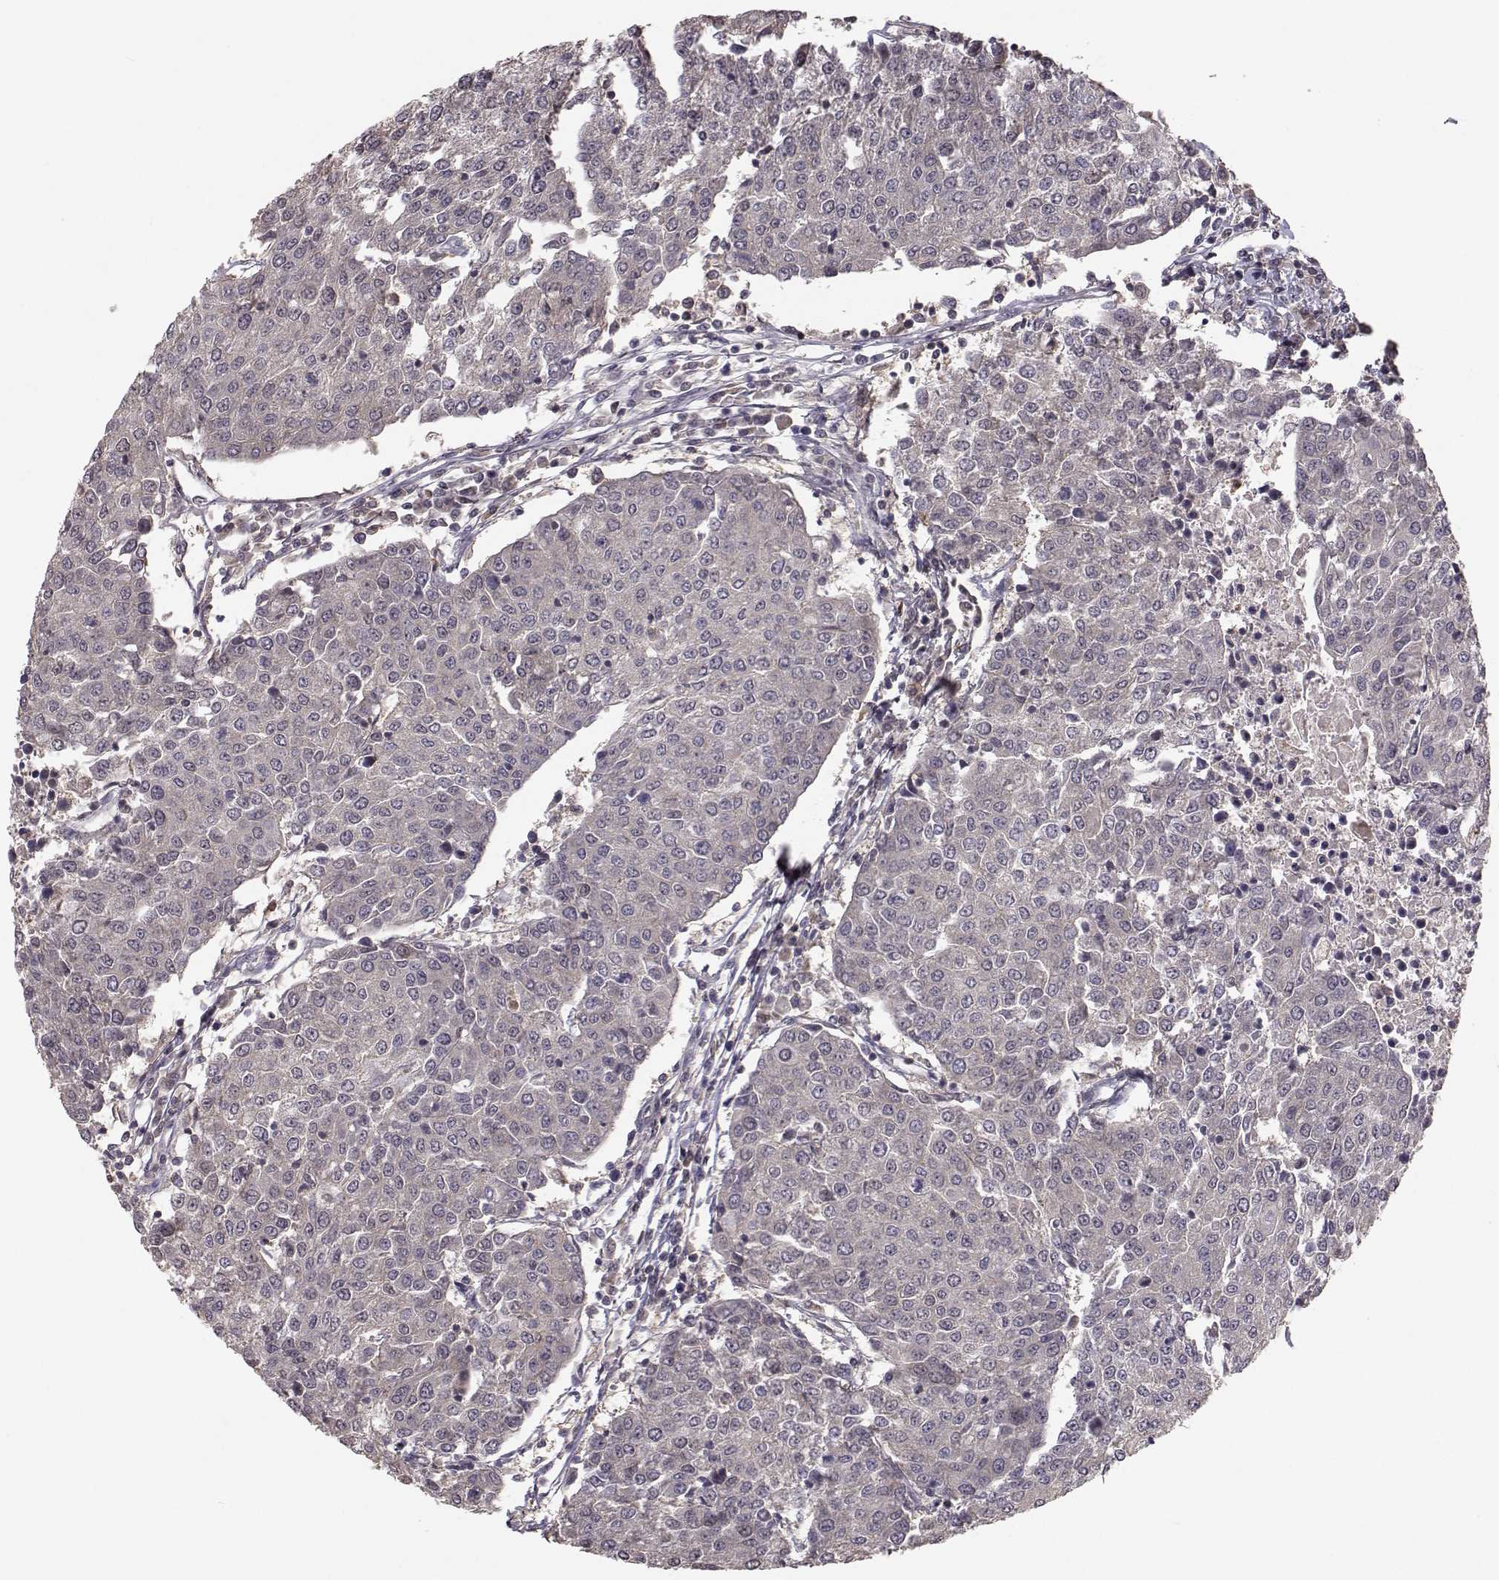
{"staining": {"intensity": "negative", "quantity": "none", "location": "none"}, "tissue": "urothelial cancer", "cell_type": "Tumor cells", "image_type": "cancer", "snomed": [{"axis": "morphology", "description": "Urothelial carcinoma, High grade"}, {"axis": "topography", "description": "Urinary bladder"}], "caption": "Immunohistochemical staining of urothelial carcinoma (high-grade) displays no significant expression in tumor cells.", "gene": "PLEKHG3", "patient": {"sex": "female", "age": 85}}